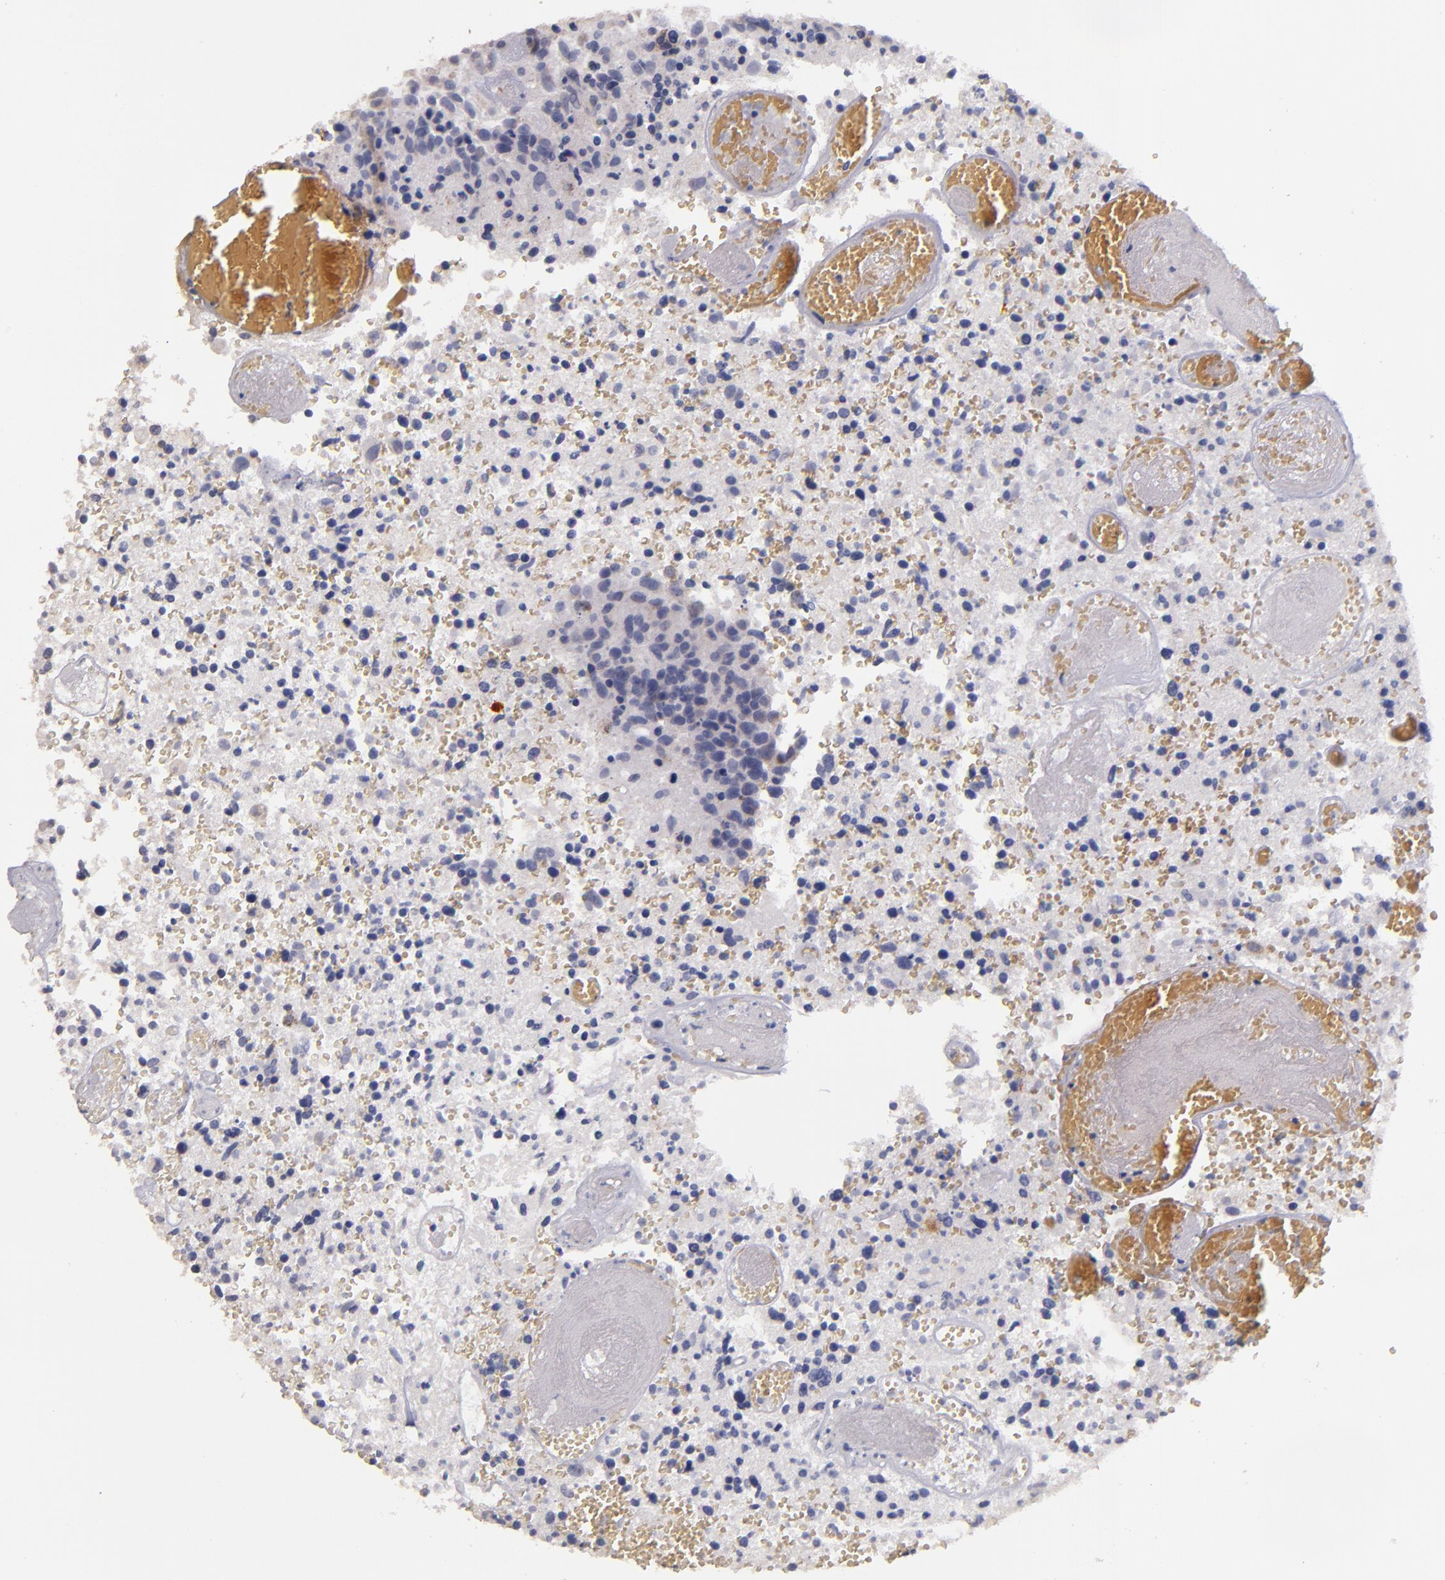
{"staining": {"intensity": "weak", "quantity": "<25%", "location": "cytoplasmic/membranous"}, "tissue": "glioma", "cell_type": "Tumor cells", "image_type": "cancer", "snomed": [{"axis": "morphology", "description": "Glioma, malignant, High grade"}, {"axis": "topography", "description": "Brain"}], "caption": "Protein analysis of glioma shows no significant expression in tumor cells. Brightfield microscopy of immunohistochemistry (IHC) stained with DAB (3,3'-diaminobenzidine) (brown) and hematoxylin (blue), captured at high magnification.", "gene": "CLTA", "patient": {"sex": "male", "age": 72}}